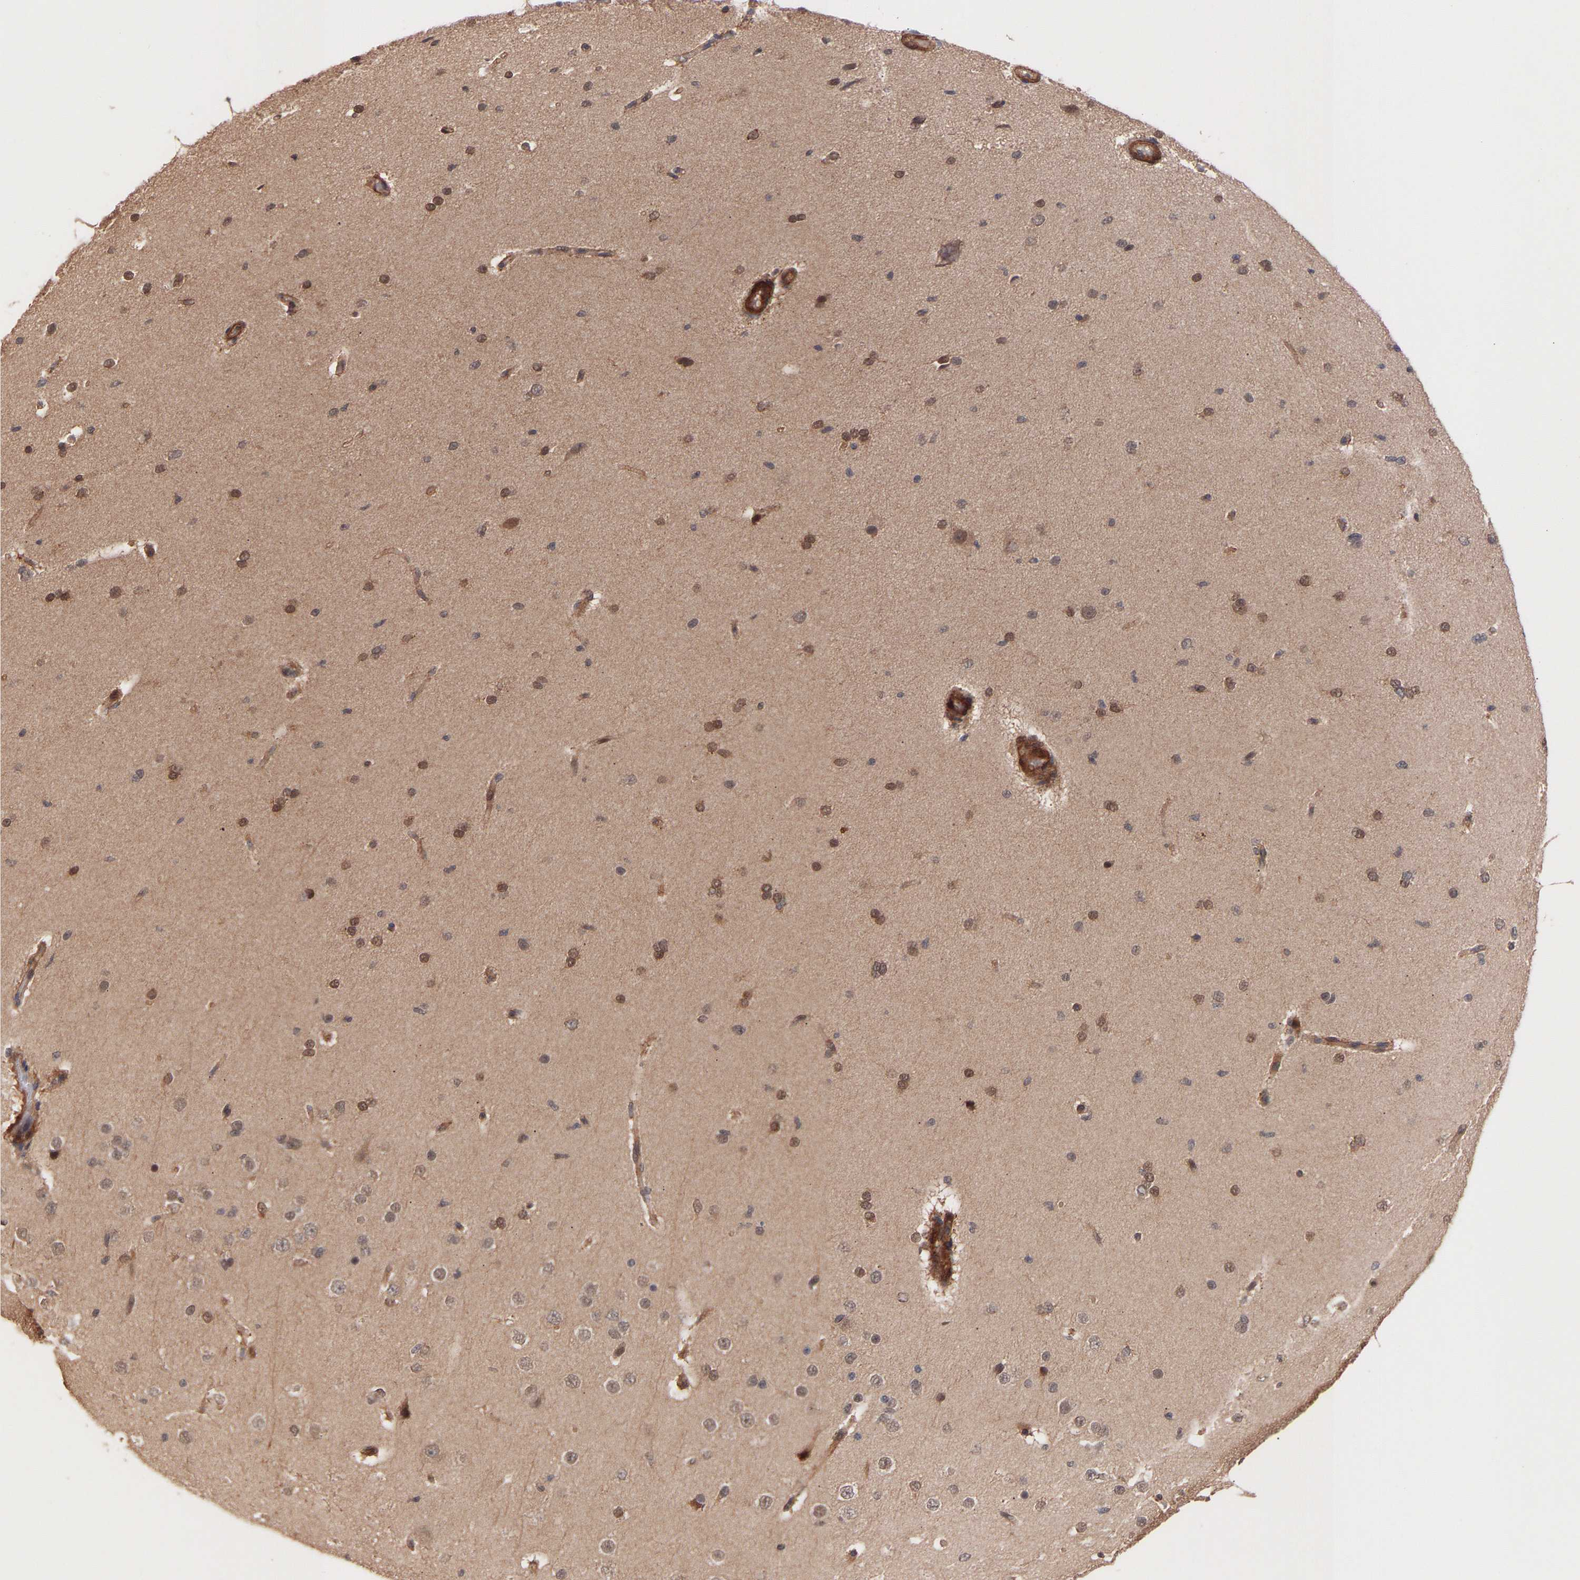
{"staining": {"intensity": "moderate", "quantity": ">75%", "location": "cytoplasmic/membranous"}, "tissue": "cerebral cortex", "cell_type": "Endothelial cells", "image_type": "normal", "snomed": [{"axis": "morphology", "description": "Normal tissue, NOS"}, {"axis": "morphology", "description": "Developmental malformation"}, {"axis": "topography", "description": "Cerebral cortex"}], "caption": "Immunohistochemical staining of normal human cerebral cortex shows moderate cytoplasmic/membranous protein positivity in about >75% of endothelial cells.", "gene": "PDLIM5", "patient": {"sex": "female", "age": 30}}